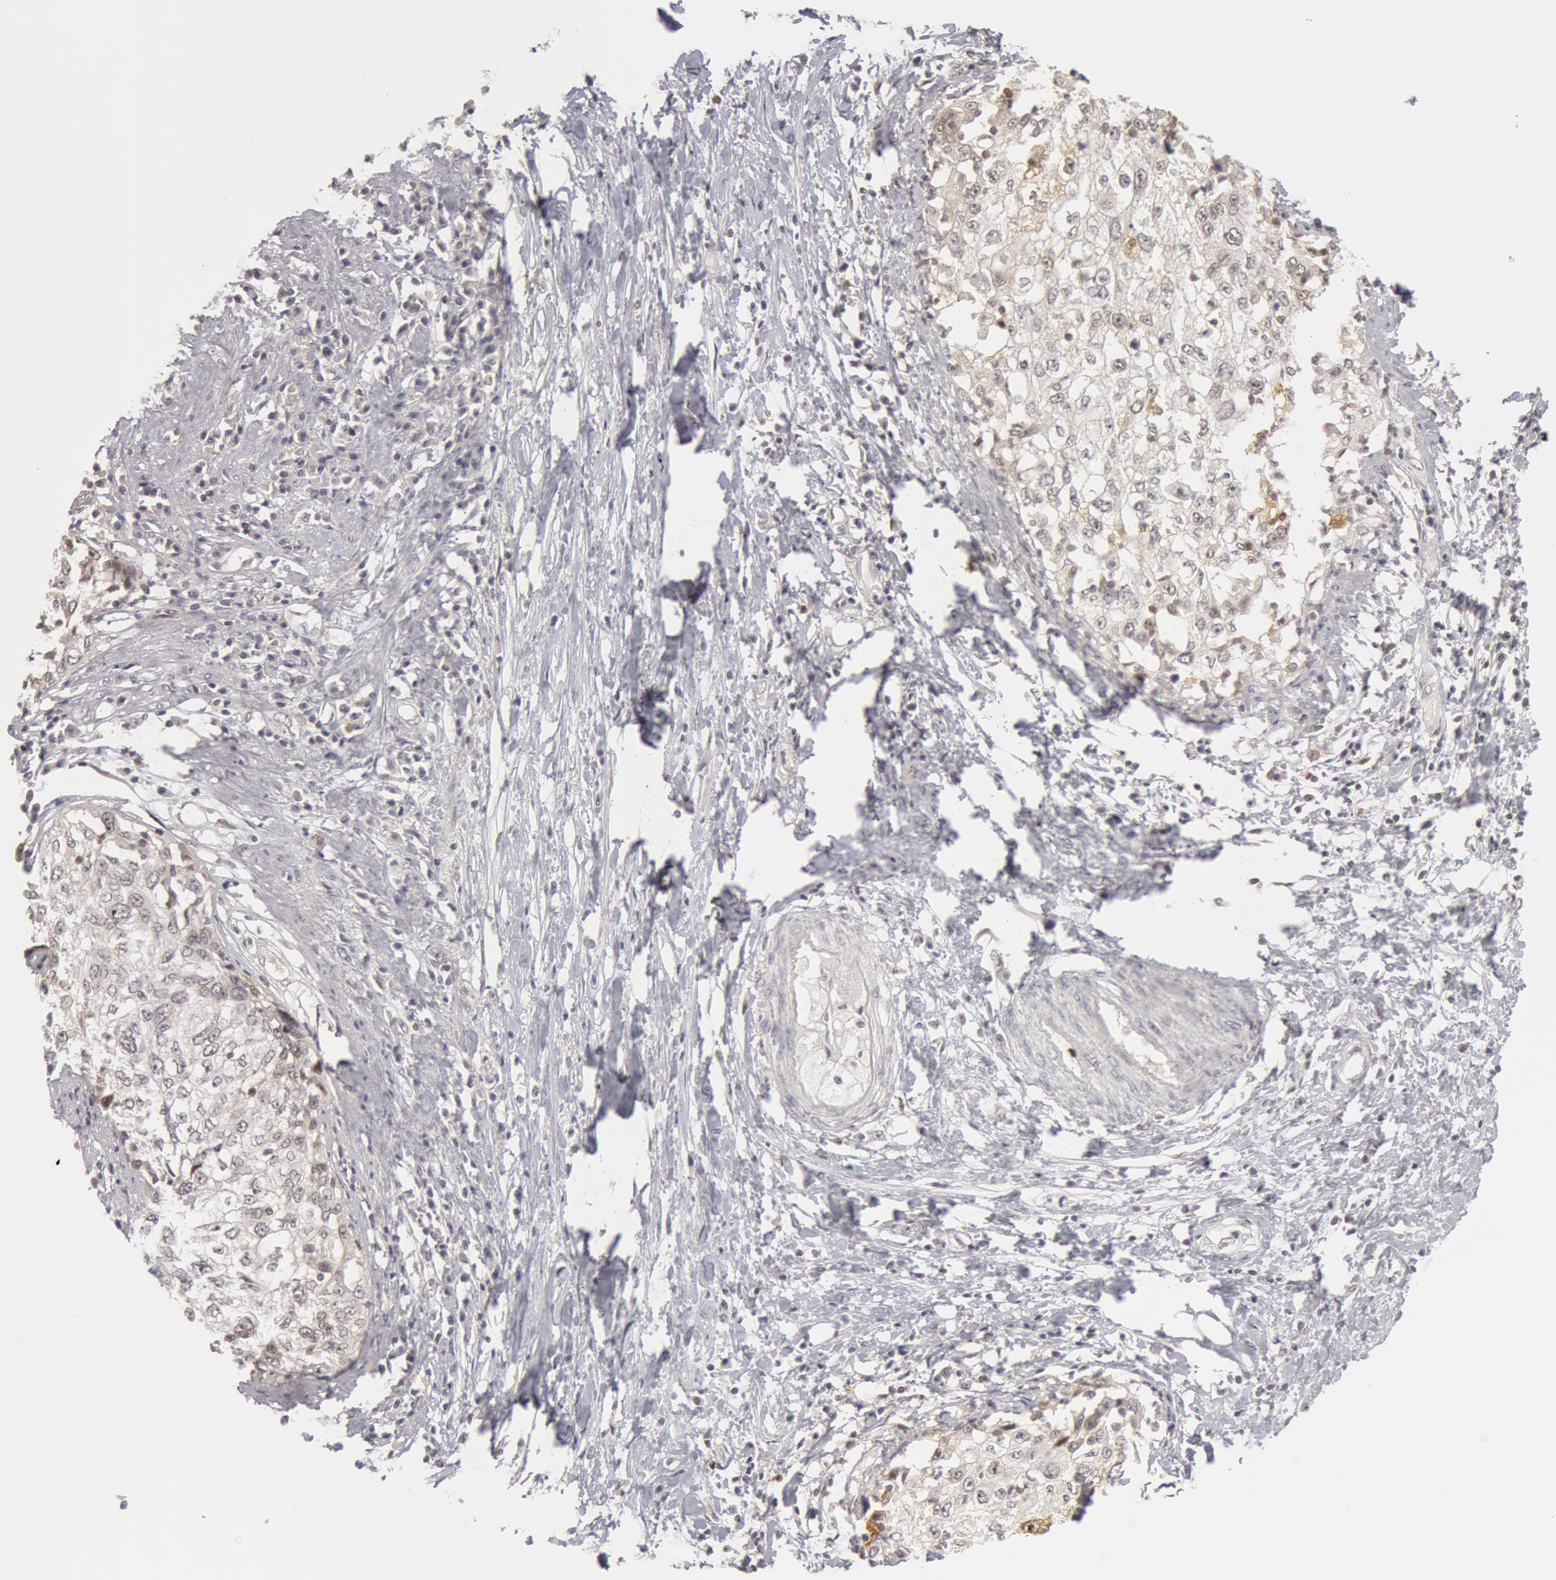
{"staining": {"intensity": "negative", "quantity": "none", "location": "none"}, "tissue": "cervical cancer", "cell_type": "Tumor cells", "image_type": "cancer", "snomed": [{"axis": "morphology", "description": "Squamous cell carcinoma, NOS"}, {"axis": "topography", "description": "Cervix"}], "caption": "This is an immunohistochemistry (IHC) micrograph of cervical cancer (squamous cell carcinoma). There is no positivity in tumor cells.", "gene": "OASL", "patient": {"sex": "female", "age": 57}}